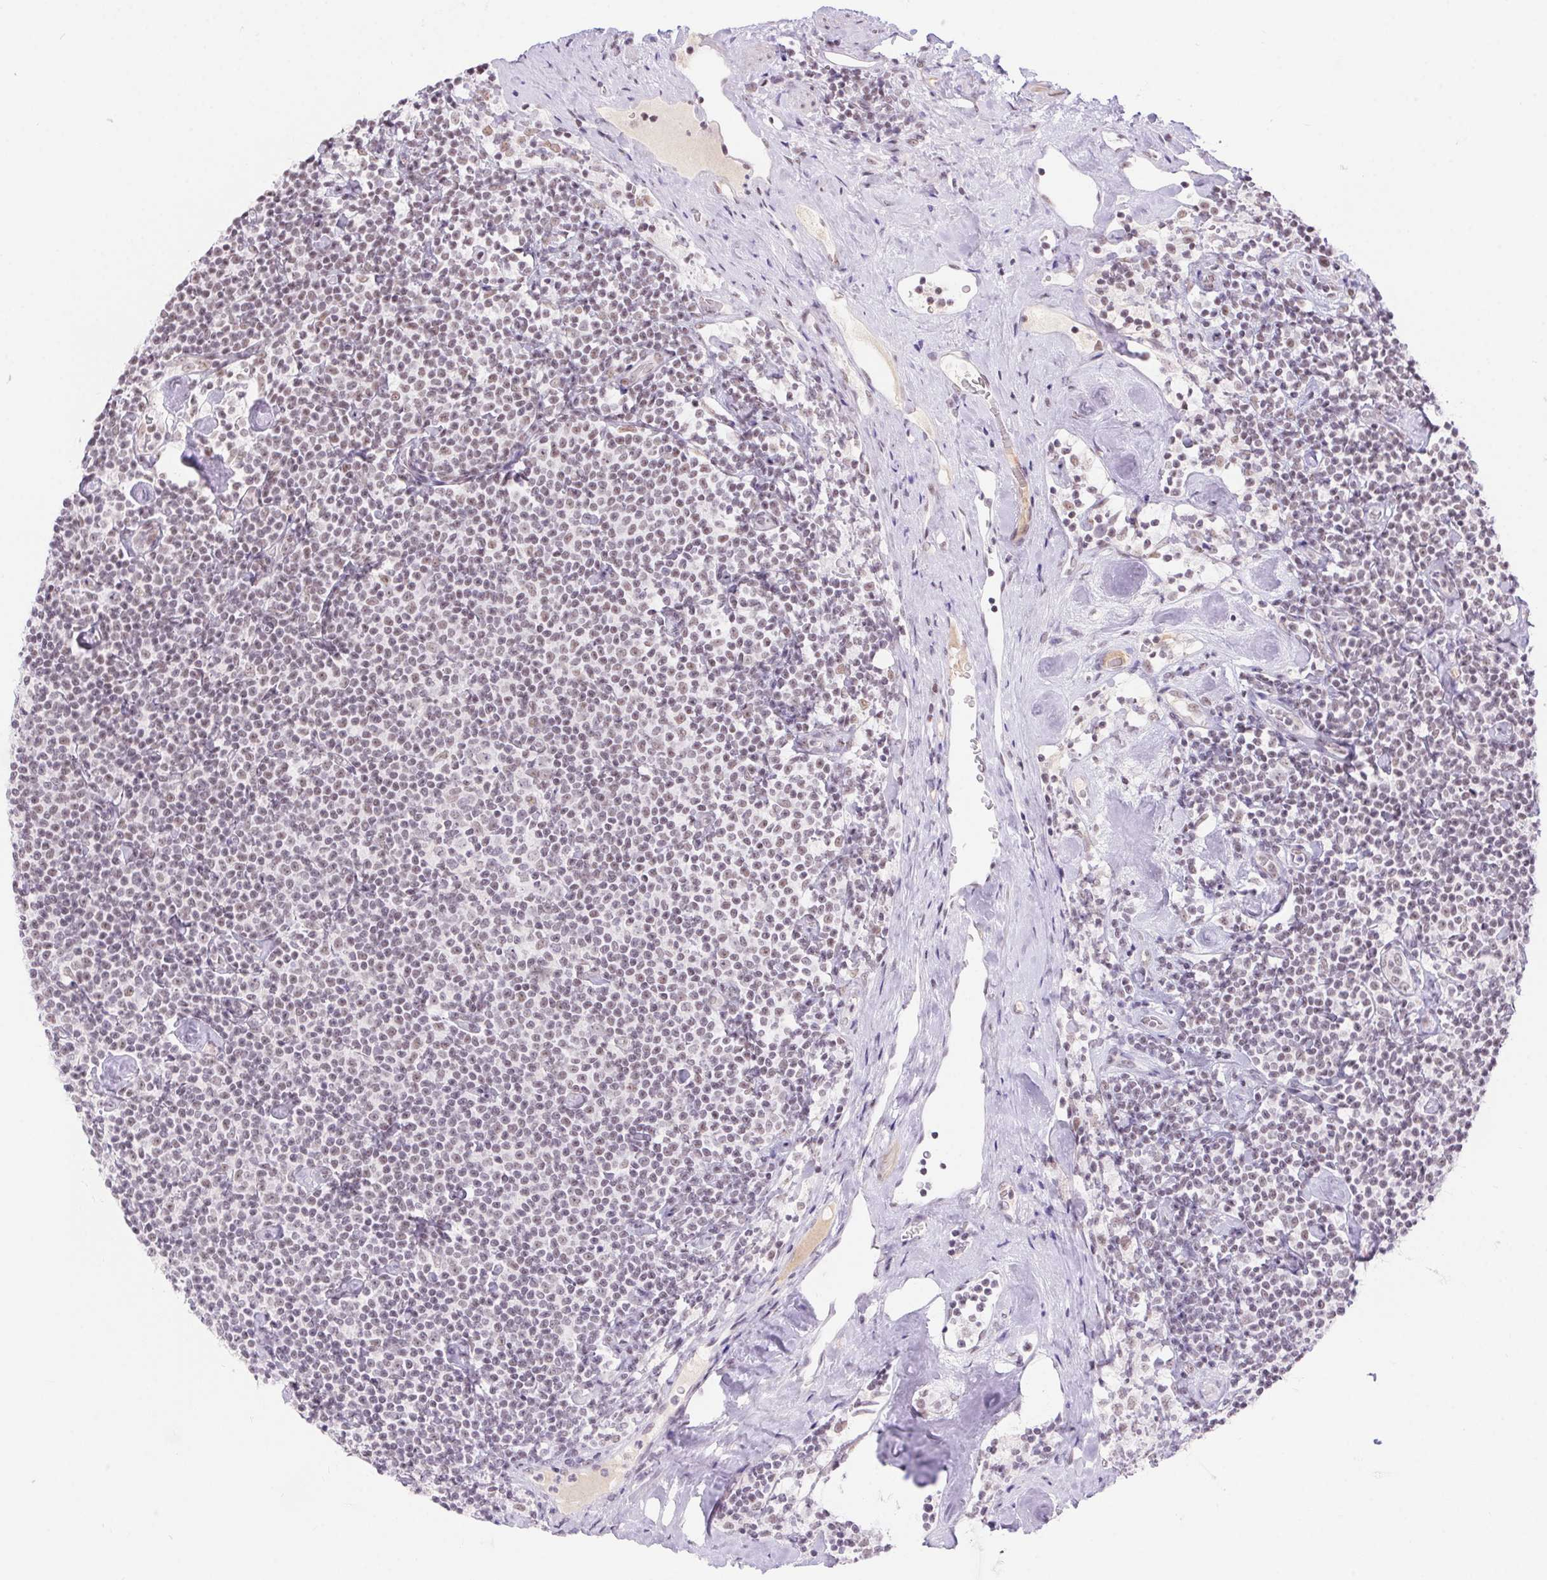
{"staining": {"intensity": "weak", "quantity": "<25%", "location": "nuclear"}, "tissue": "lymphoma", "cell_type": "Tumor cells", "image_type": "cancer", "snomed": [{"axis": "morphology", "description": "Malignant lymphoma, non-Hodgkin's type, Low grade"}, {"axis": "topography", "description": "Lymph node"}], "caption": "High magnification brightfield microscopy of lymphoma stained with DAB (3,3'-diaminobenzidine) (brown) and counterstained with hematoxylin (blue): tumor cells show no significant positivity.", "gene": "DDX17", "patient": {"sex": "male", "age": 81}}